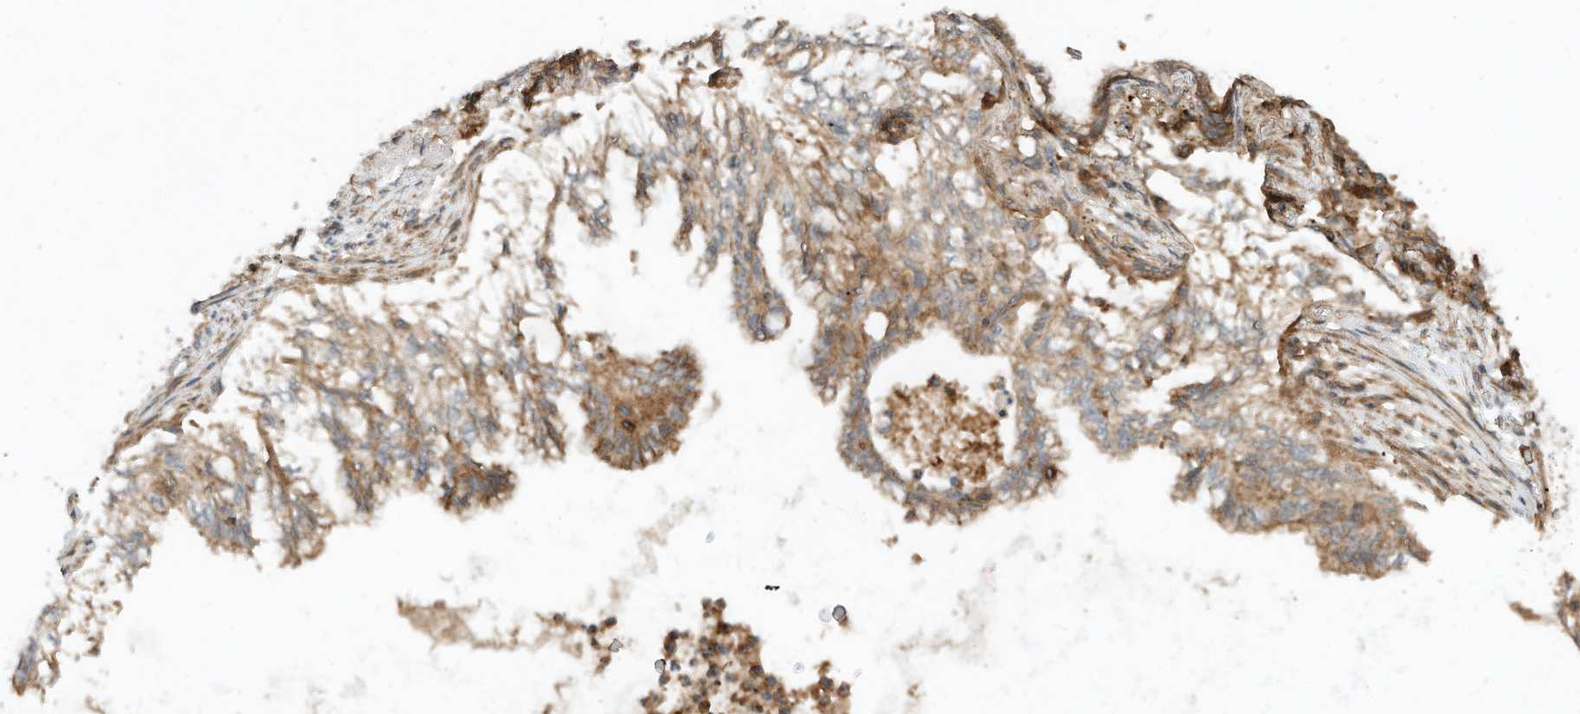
{"staining": {"intensity": "moderate", "quantity": ">75%", "location": "cytoplasmic/membranous"}, "tissue": "lung cancer", "cell_type": "Tumor cells", "image_type": "cancer", "snomed": [{"axis": "morphology", "description": "Adenocarcinoma, NOS"}, {"axis": "topography", "description": "Lung"}], "caption": "Adenocarcinoma (lung) stained with a brown dye demonstrates moderate cytoplasmic/membranous positive staining in approximately >75% of tumor cells.", "gene": "CPAMD8", "patient": {"sex": "female", "age": 70}}